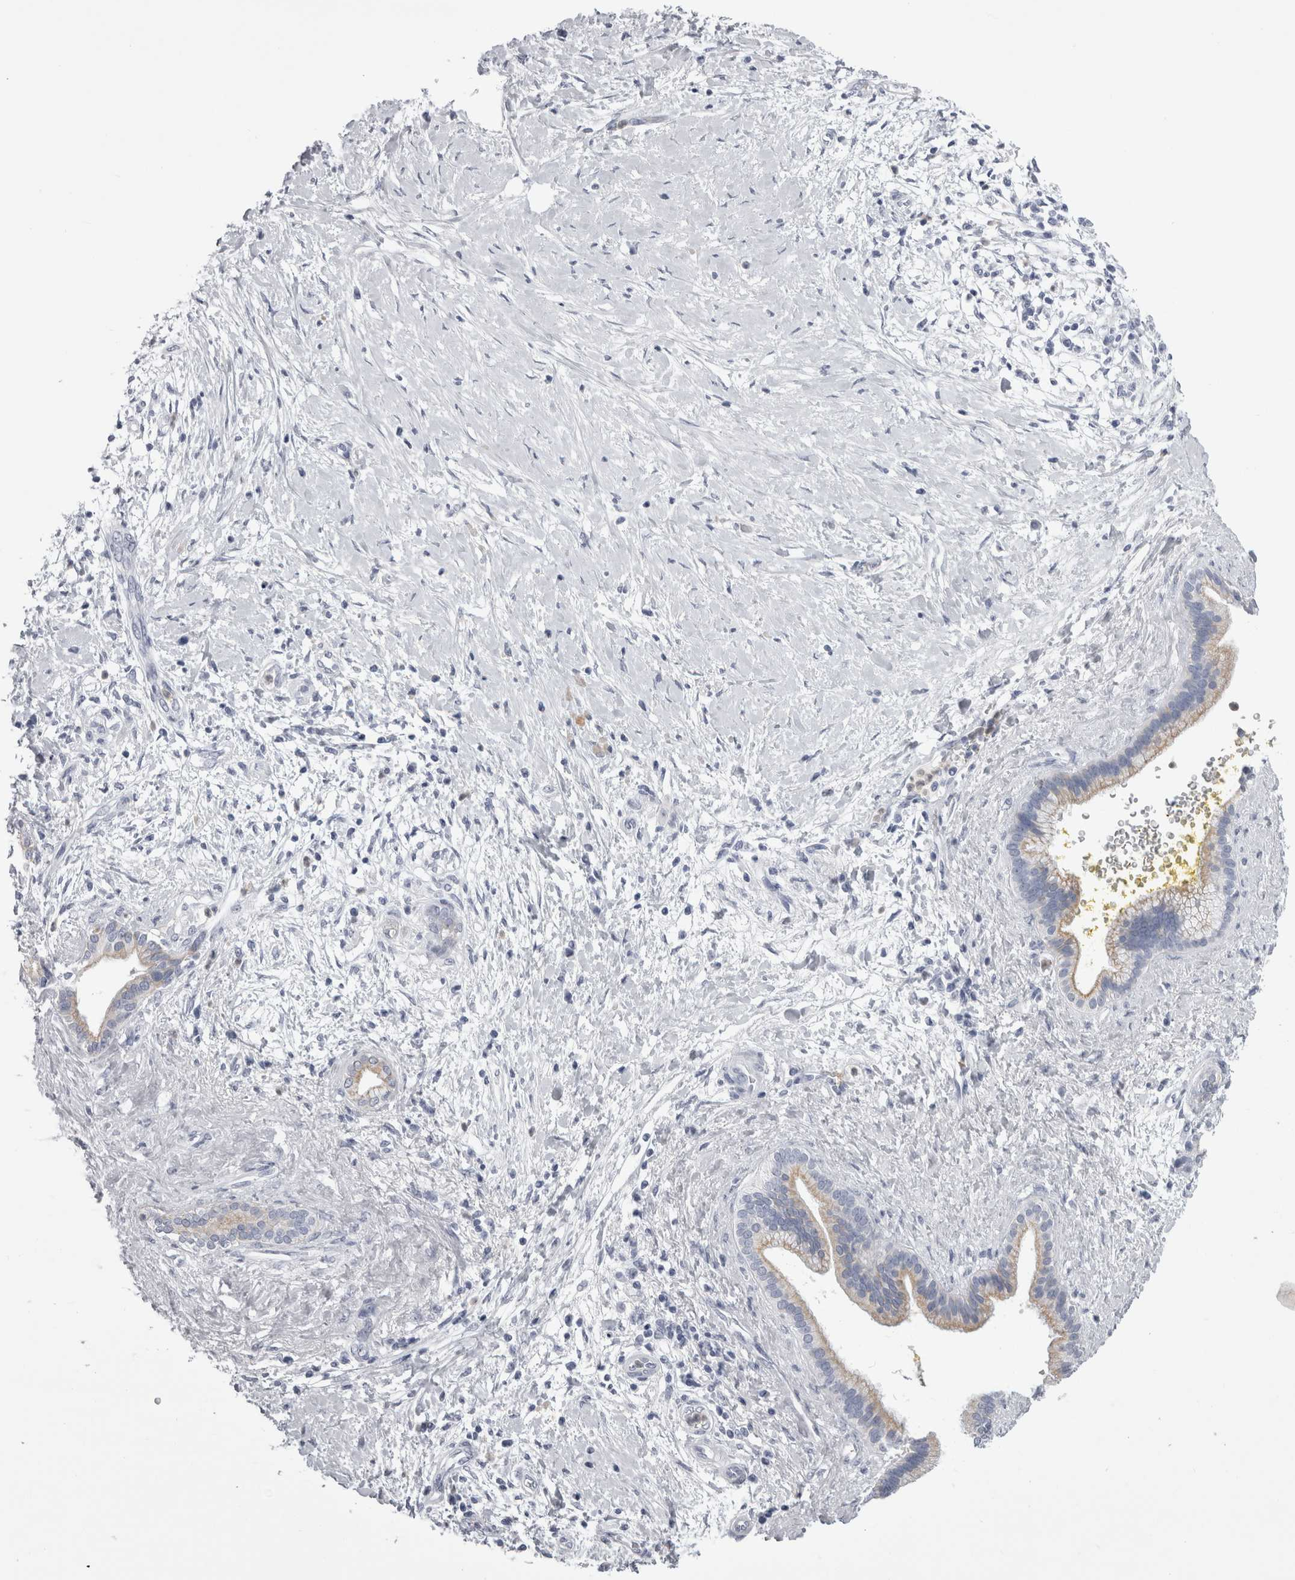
{"staining": {"intensity": "negative", "quantity": "none", "location": "none"}, "tissue": "pancreatic cancer", "cell_type": "Tumor cells", "image_type": "cancer", "snomed": [{"axis": "morphology", "description": "Adenocarcinoma, NOS"}, {"axis": "topography", "description": "Pancreas"}], "caption": "Image shows no significant protein expression in tumor cells of pancreatic cancer. (DAB (3,3'-diaminobenzidine) immunohistochemistry (IHC) with hematoxylin counter stain).", "gene": "ALDH8A1", "patient": {"sex": "male", "age": 58}}